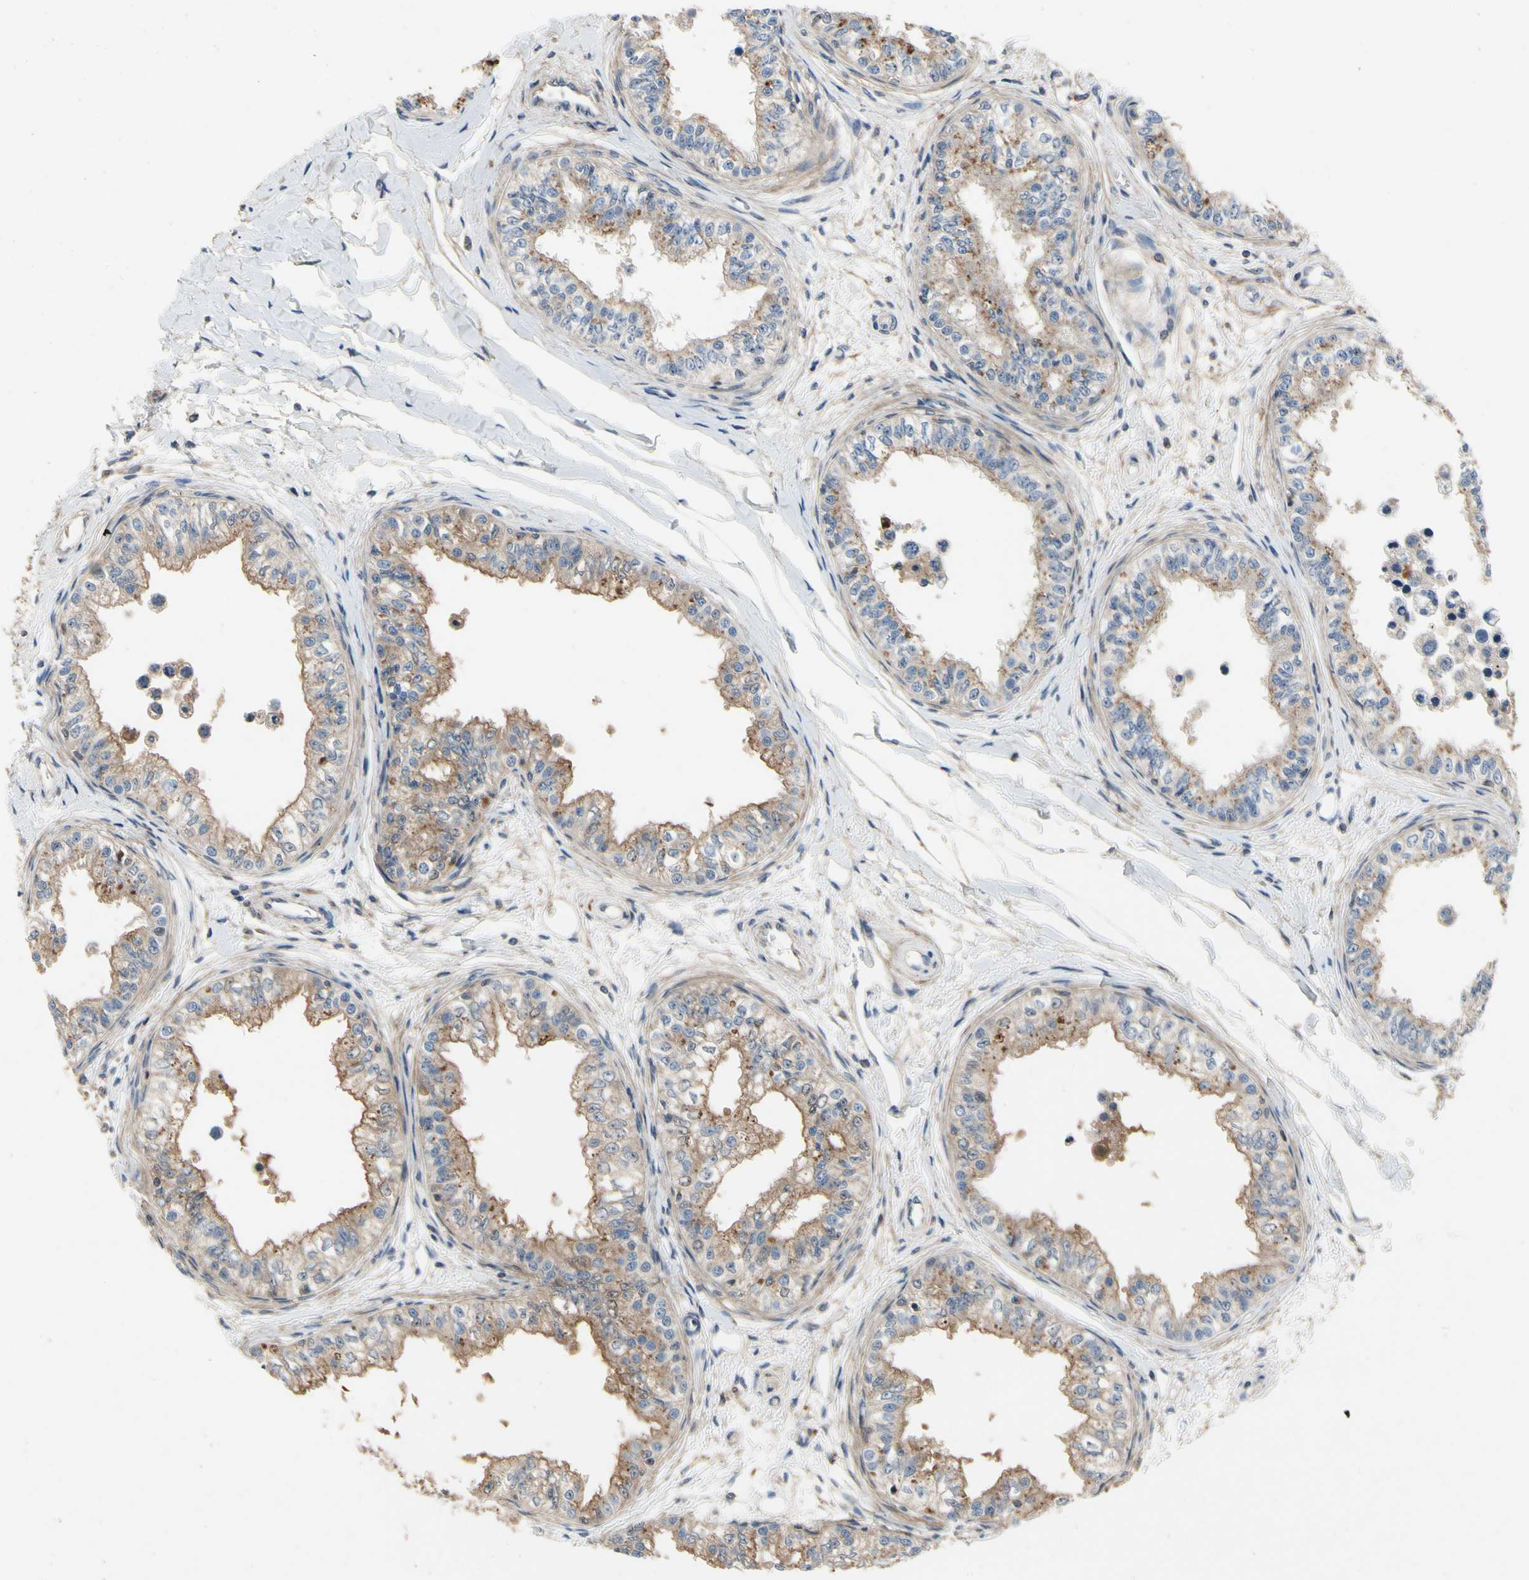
{"staining": {"intensity": "moderate", "quantity": "25%-75%", "location": "cytoplasmic/membranous"}, "tissue": "epididymis", "cell_type": "Glandular cells", "image_type": "normal", "snomed": [{"axis": "morphology", "description": "Normal tissue, NOS"}, {"axis": "morphology", "description": "Adenocarcinoma, metastatic, NOS"}, {"axis": "topography", "description": "Testis"}, {"axis": "topography", "description": "Epididymis"}], "caption": "Immunohistochemical staining of normal human epididymis shows moderate cytoplasmic/membranous protein positivity in approximately 25%-75% of glandular cells.", "gene": "CRTAC1", "patient": {"sex": "male", "age": 26}}